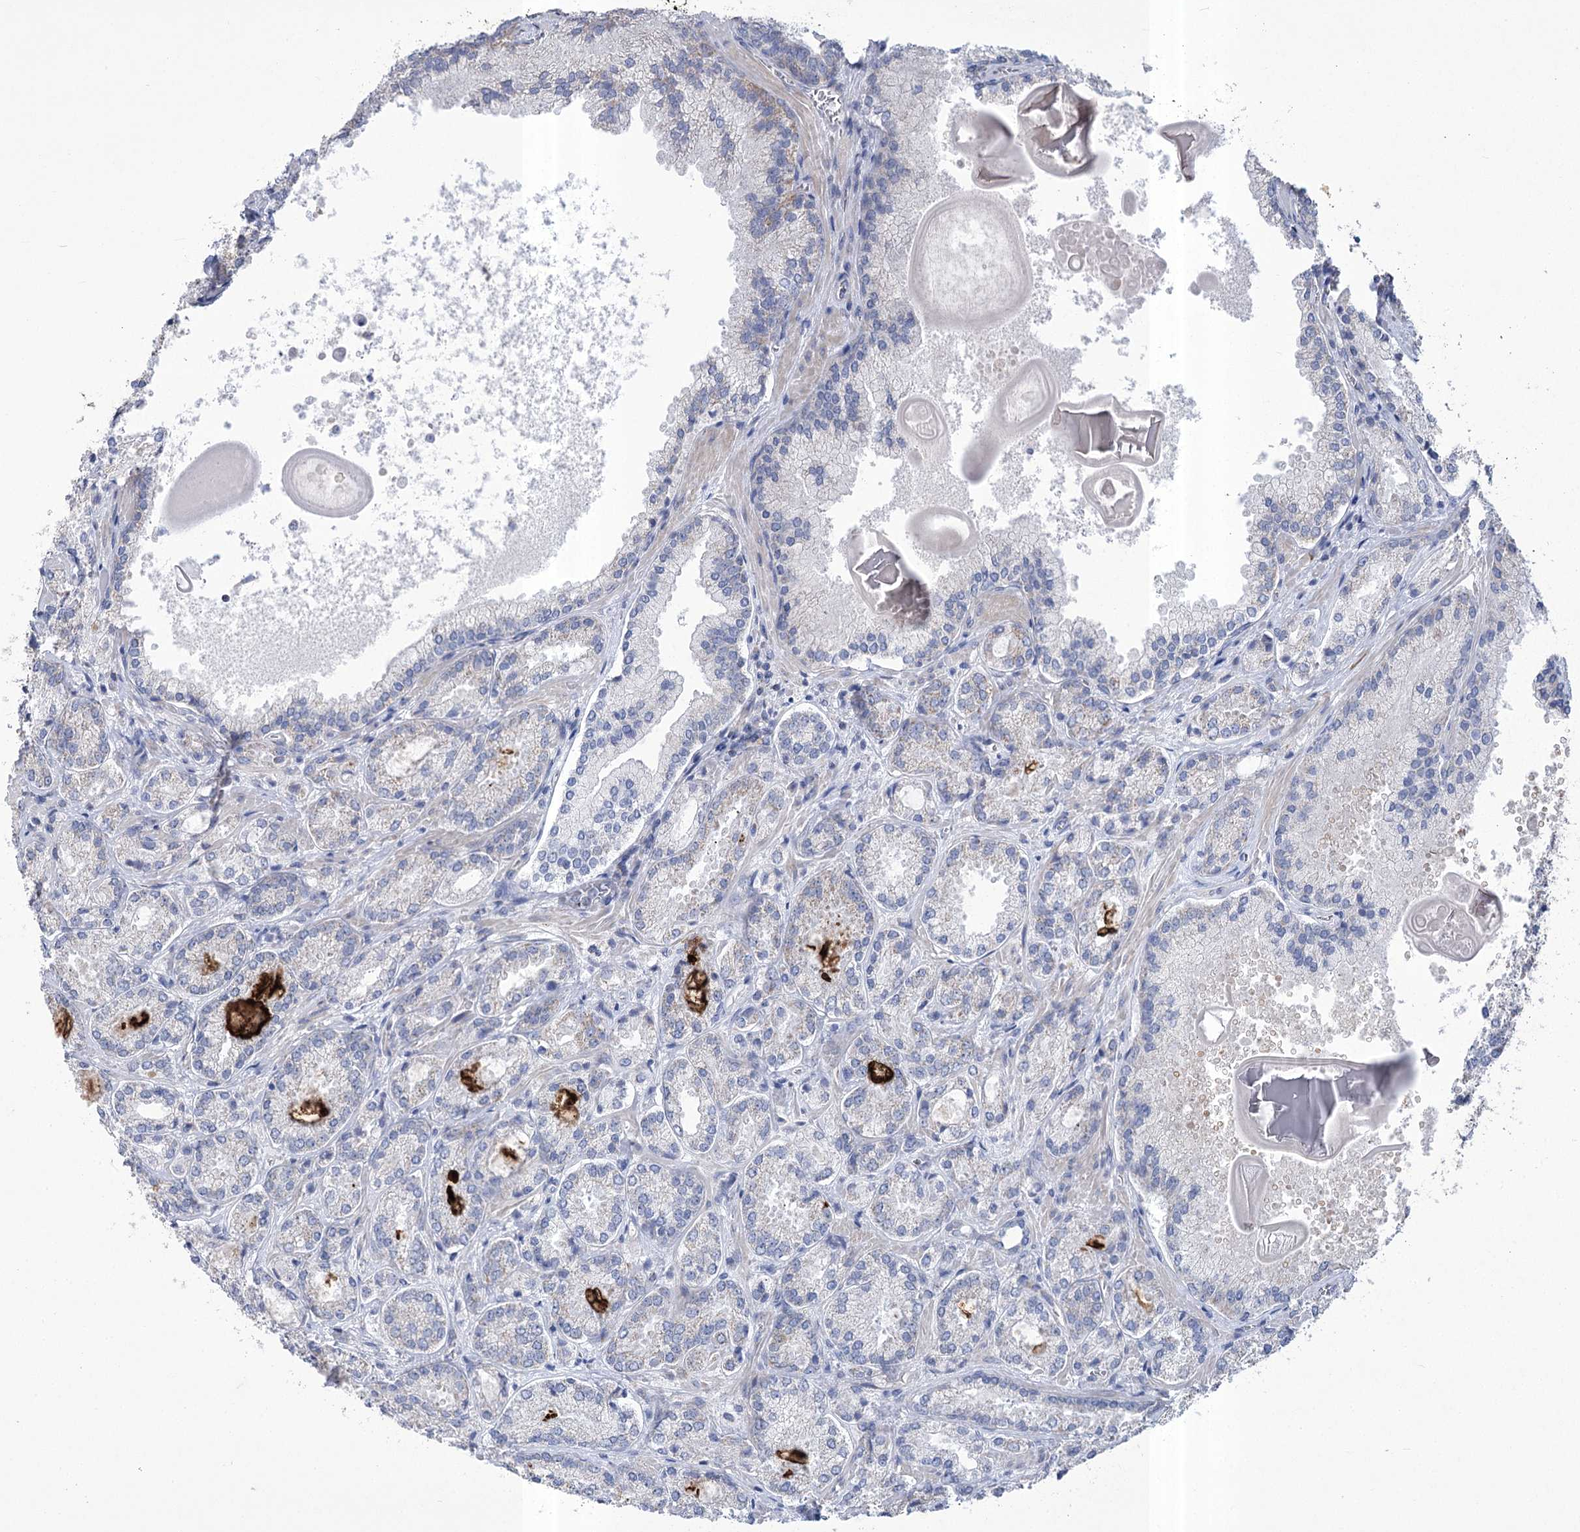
{"staining": {"intensity": "negative", "quantity": "none", "location": "none"}, "tissue": "prostate cancer", "cell_type": "Tumor cells", "image_type": "cancer", "snomed": [{"axis": "morphology", "description": "Adenocarcinoma, Low grade"}, {"axis": "topography", "description": "Prostate"}], "caption": "Prostate cancer was stained to show a protein in brown. There is no significant staining in tumor cells.", "gene": "PDHB", "patient": {"sex": "male", "age": 74}}